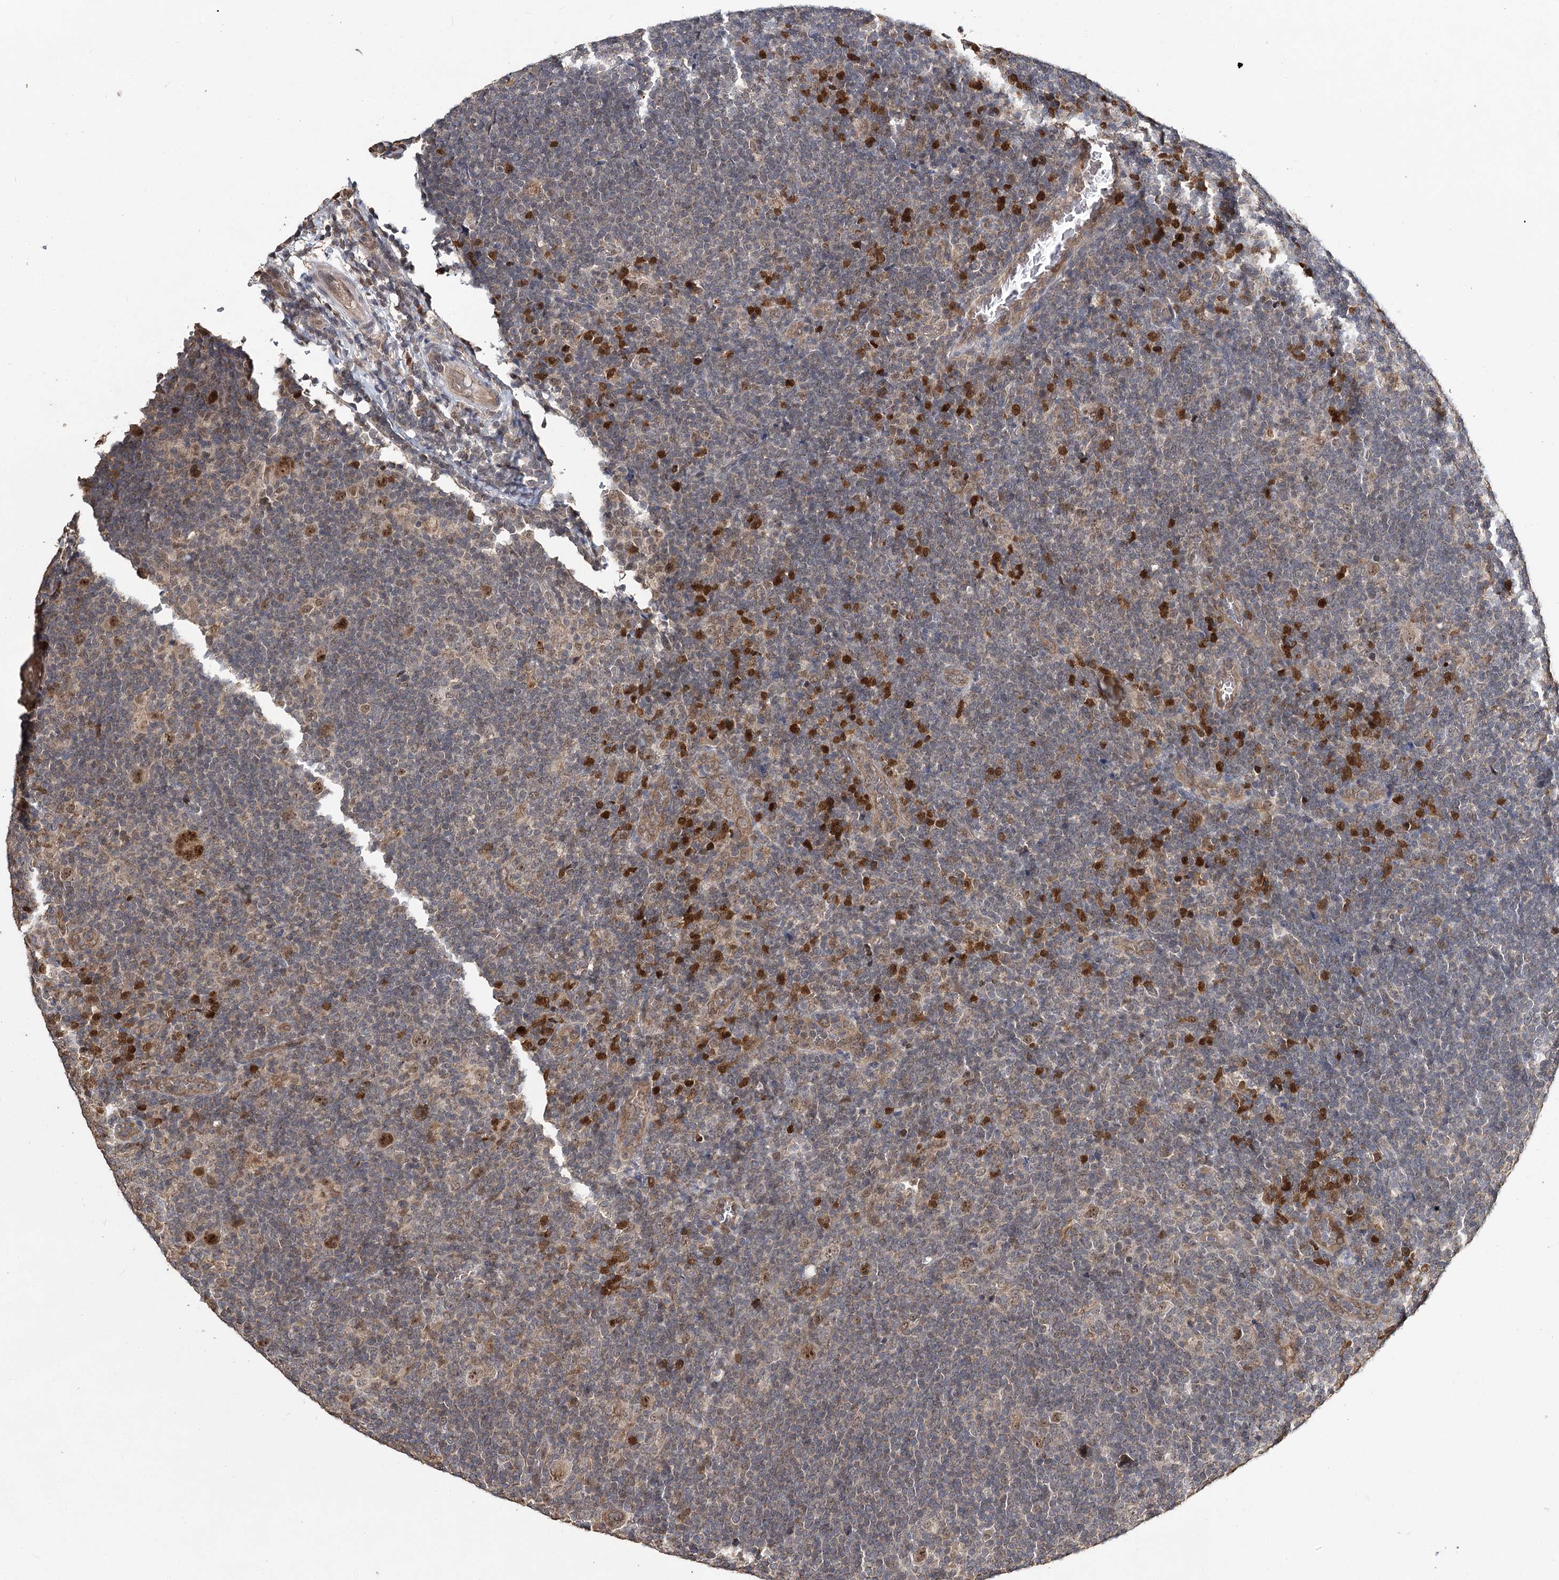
{"staining": {"intensity": "moderate", "quantity": ">75%", "location": "nuclear"}, "tissue": "lymphoma", "cell_type": "Tumor cells", "image_type": "cancer", "snomed": [{"axis": "morphology", "description": "Hodgkin's disease, NOS"}, {"axis": "topography", "description": "Lymph node"}], "caption": "Brown immunohistochemical staining in lymphoma displays moderate nuclear staining in approximately >75% of tumor cells.", "gene": "NOPCHAP1", "patient": {"sex": "female", "age": 57}}